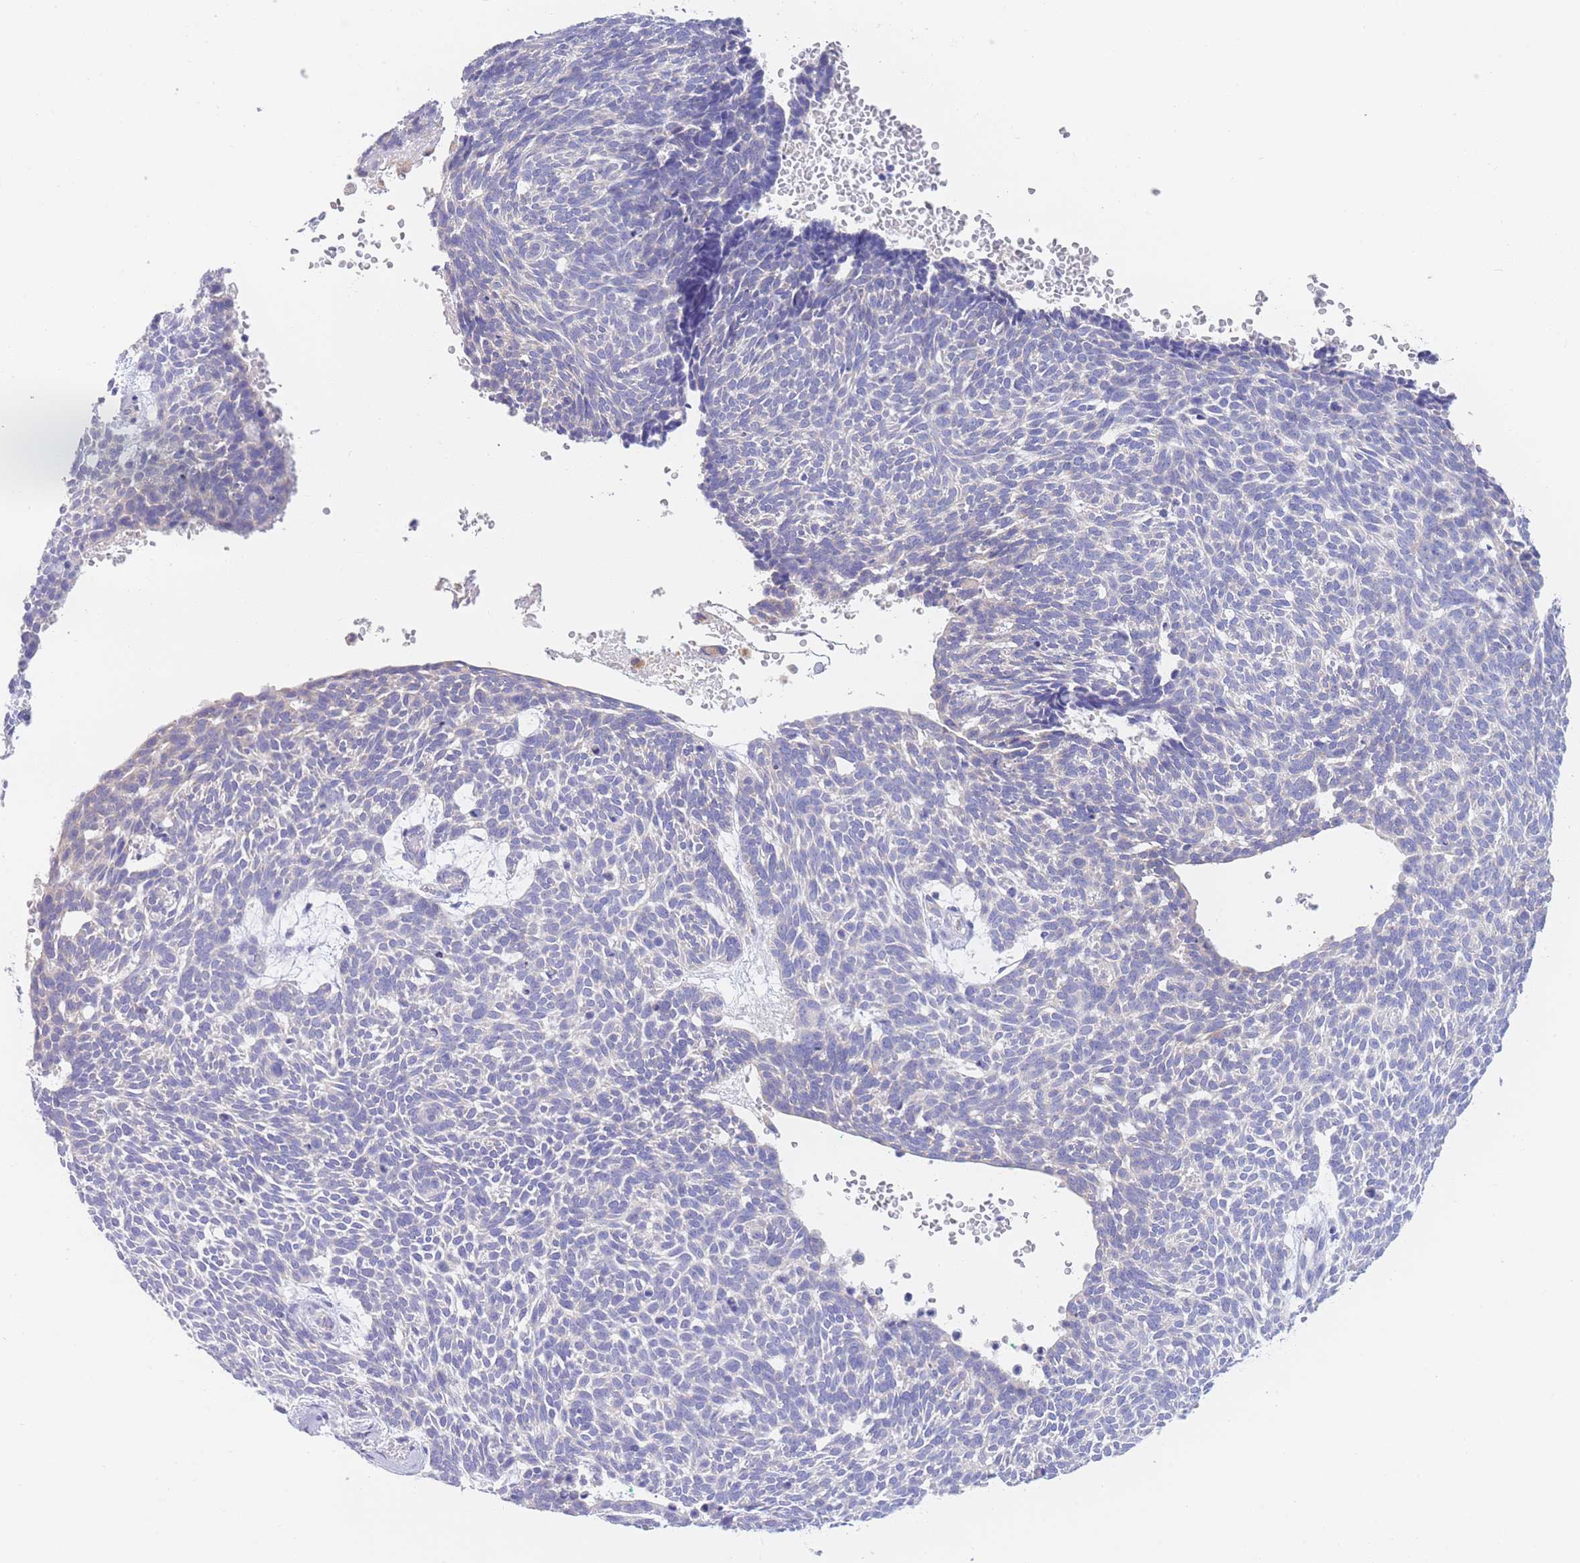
{"staining": {"intensity": "negative", "quantity": "none", "location": "none"}, "tissue": "skin cancer", "cell_type": "Tumor cells", "image_type": "cancer", "snomed": [{"axis": "morphology", "description": "Basal cell carcinoma"}, {"axis": "topography", "description": "Skin"}], "caption": "The micrograph displays no significant positivity in tumor cells of skin cancer (basal cell carcinoma). (DAB immunohistochemistry (IHC) visualized using brightfield microscopy, high magnification).", "gene": "PCDHB3", "patient": {"sex": "male", "age": 61}}